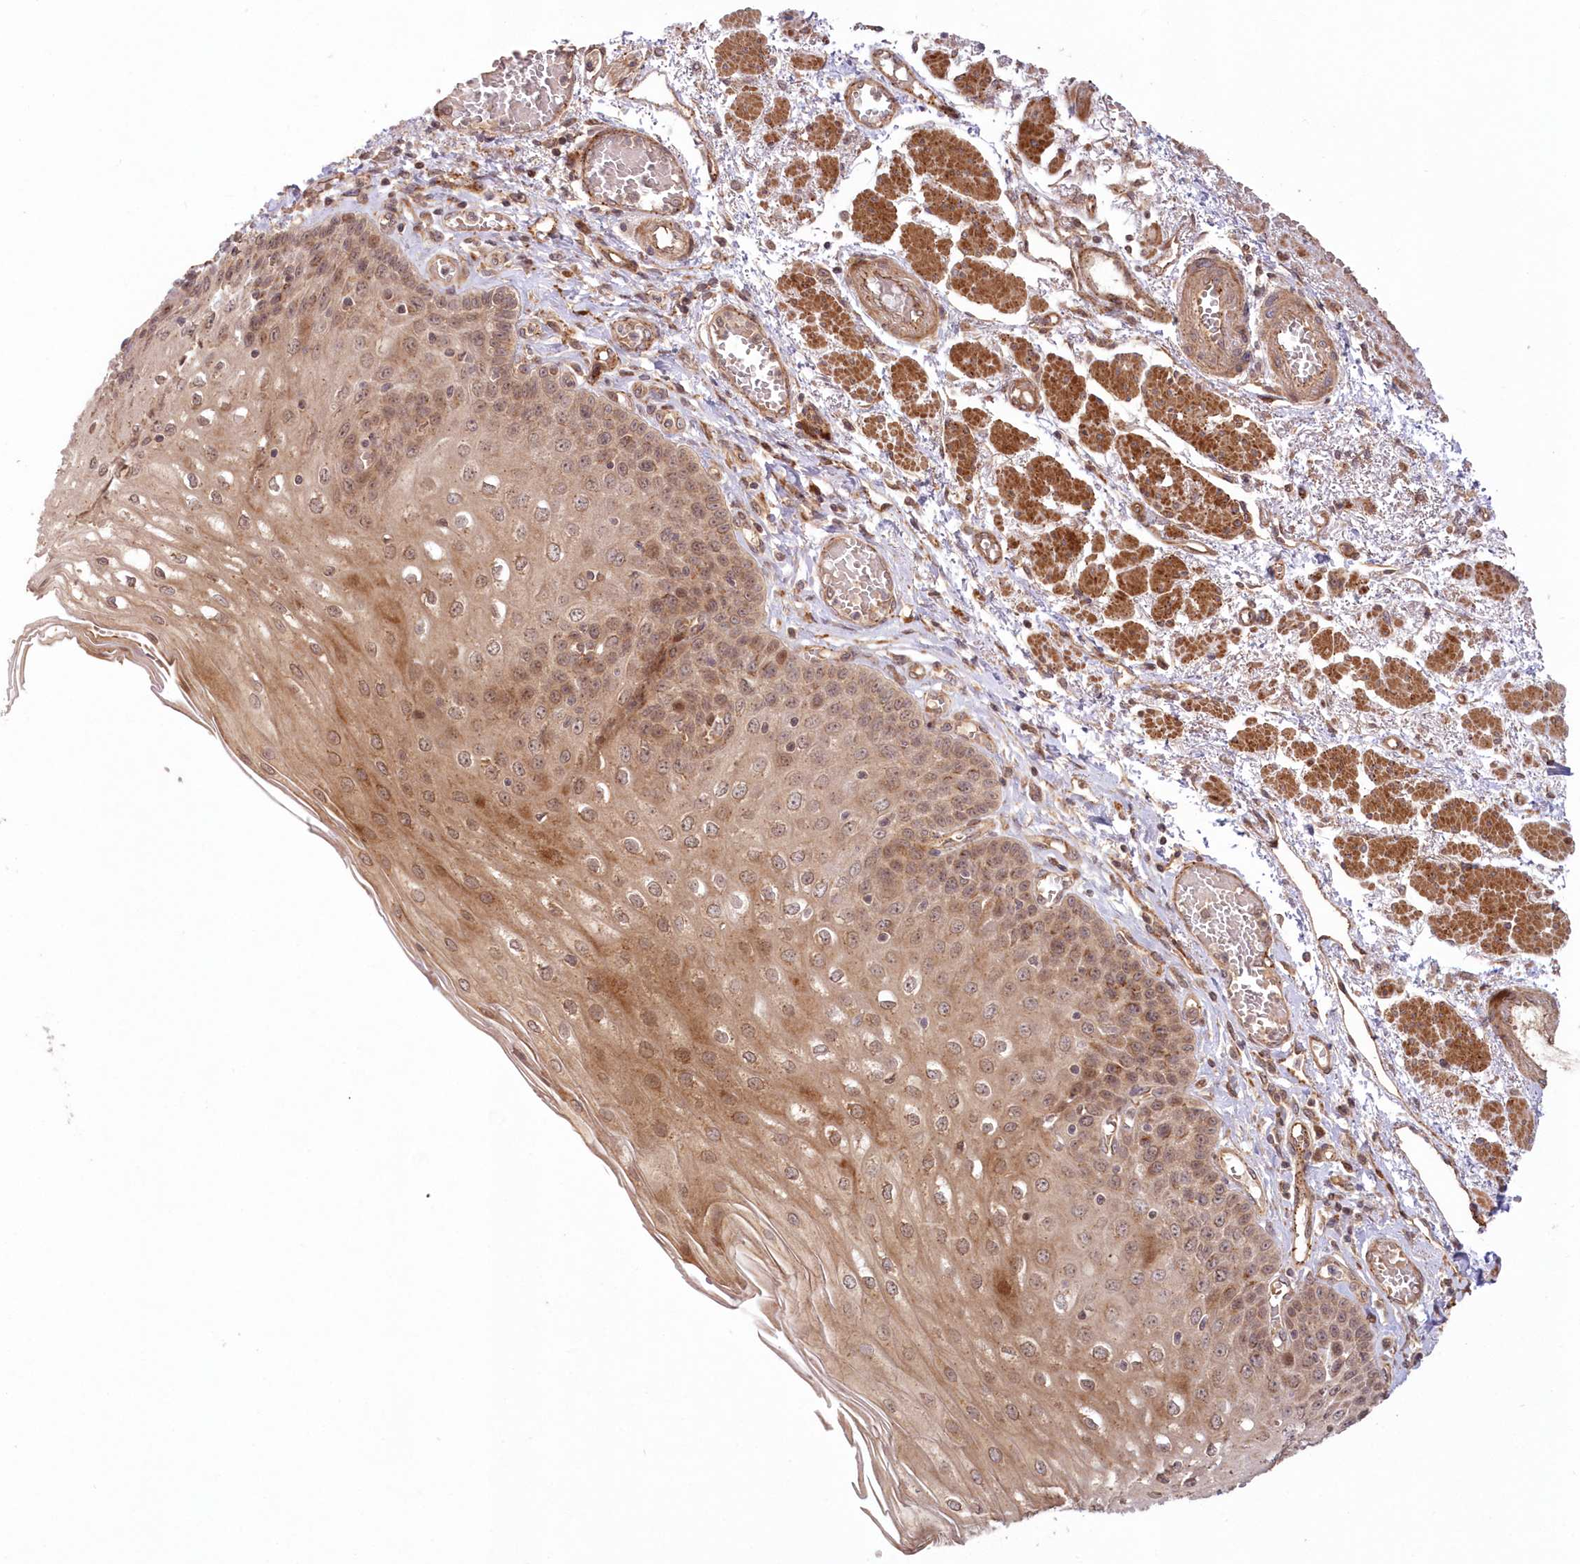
{"staining": {"intensity": "moderate", "quantity": ">75%", "location": "cytoplasmic/membranous,nuclear"}, "tissue": "esophagus", "cell_type": "Squamous epithelial cells", "image_type": "normal", "snomed": [{"axis": "morphology", "description": "Normal tissue, NOS"}, {"axis": "topography", "description": "Esophagus"}], "caption": "Immunohistochemistry (DAB (3,3'-diaminobenzidine)) staining of unremarkable human esophagus shows moderate cytoplasmic/membranous,nuclear protein expression in approximately >75% of squamous epithelial cells. Nuclei are stained in blue.", "gene": "UBTD2", "patient": {"sex": "male", "age": 81}}